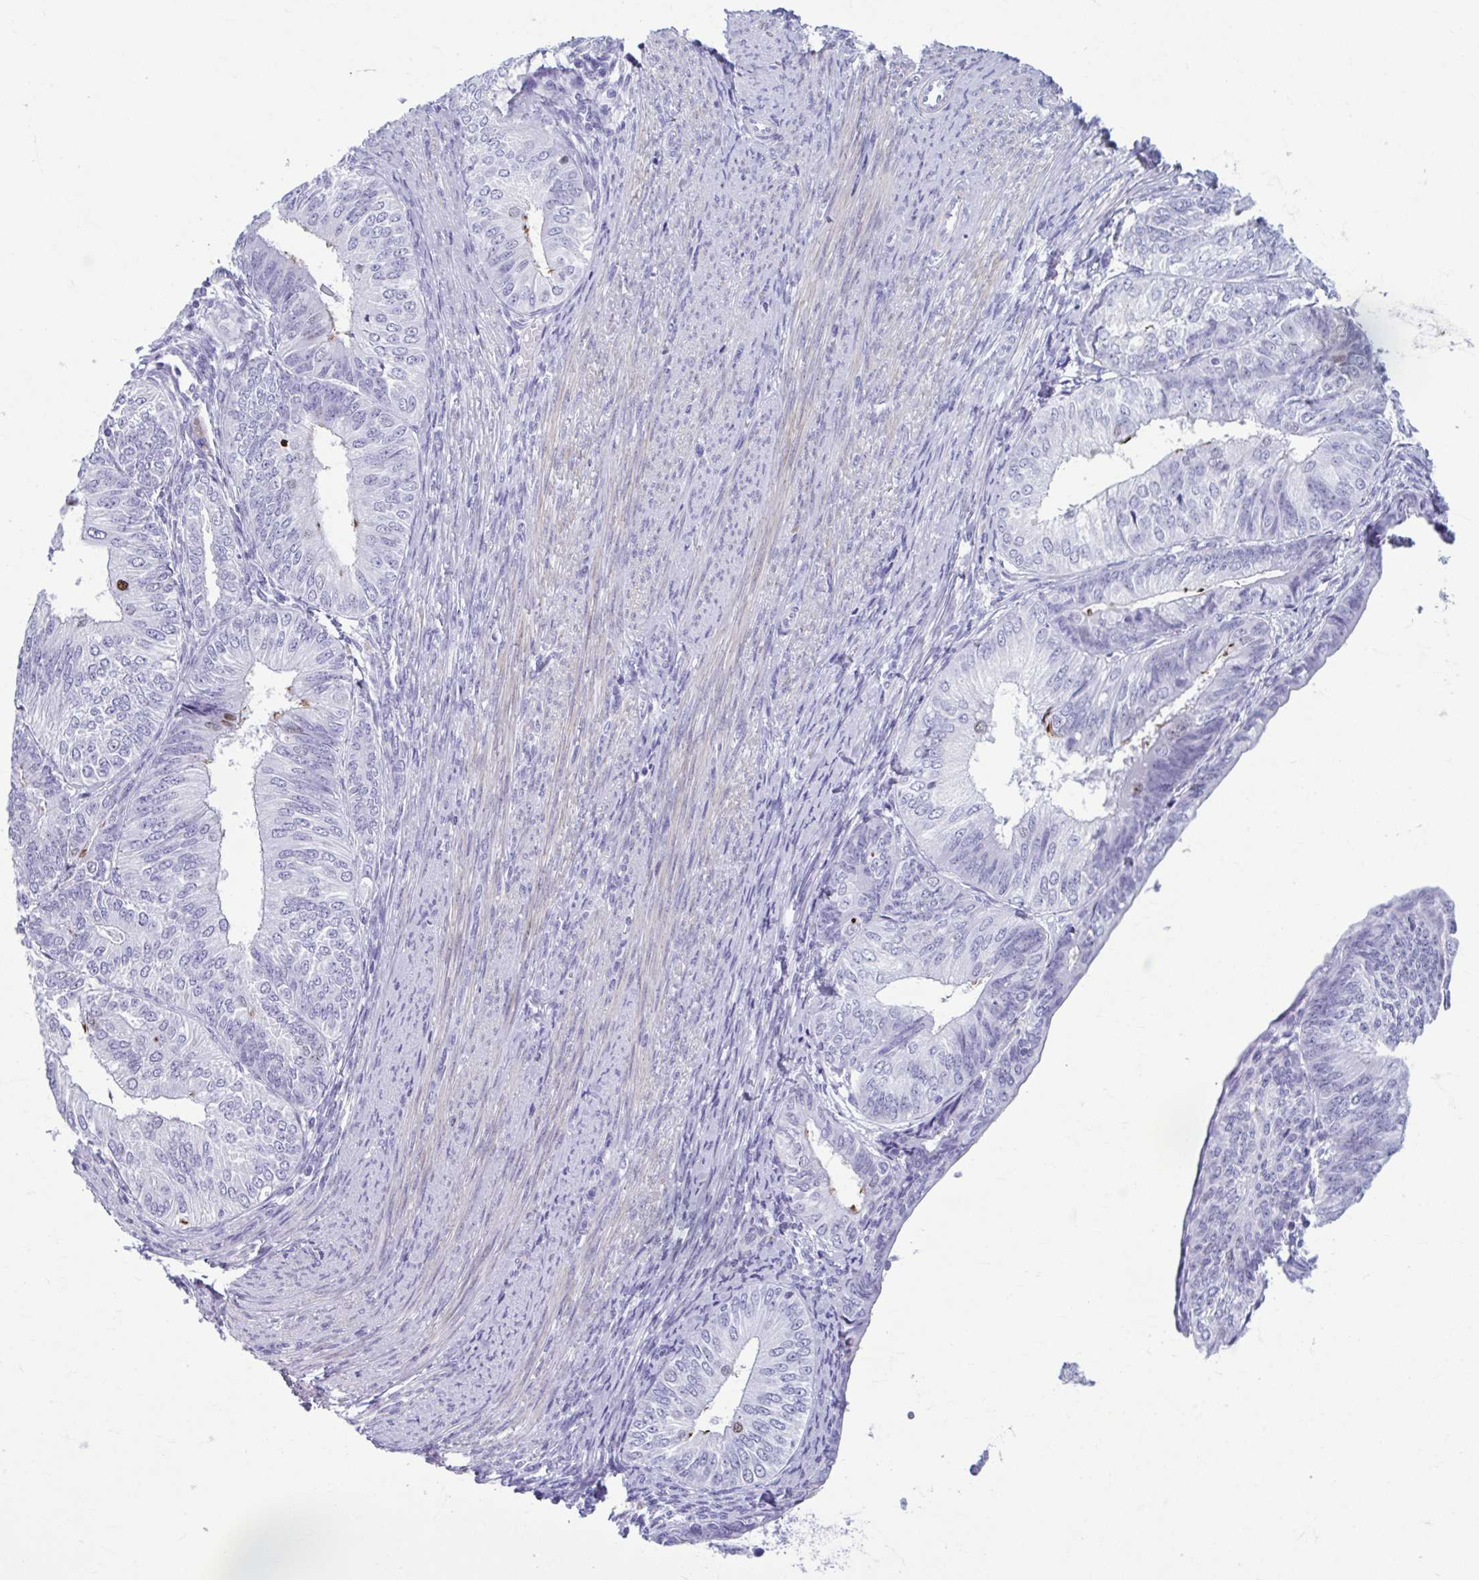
{"staining": {"intensity": "negative", "quantity": "none", "location": "none"}, "tissue": "endometrial cancer", "cell_type": "Tumor cells", "image_type": "cancer", "snomed": [{"axis": "morphology", "description": "Adenocarcinoma, NOS"}, {"axis": "topography", "description": "Endometrium"}], "caption": "High magnification brightfield microscopy of adenocarcinoma (endometrial) stained with DAB (3,3'-diaminobenzidine) (brown) and counterstained with hematoxylin (blue): tumor cells show no significant staining. (DAB (3,3'-diaminobenzidine) immunohistochemistry with hematoxylin counter stain).", "gene": "TCEAL3", "patient": {"sex": "female", "age": 58}}